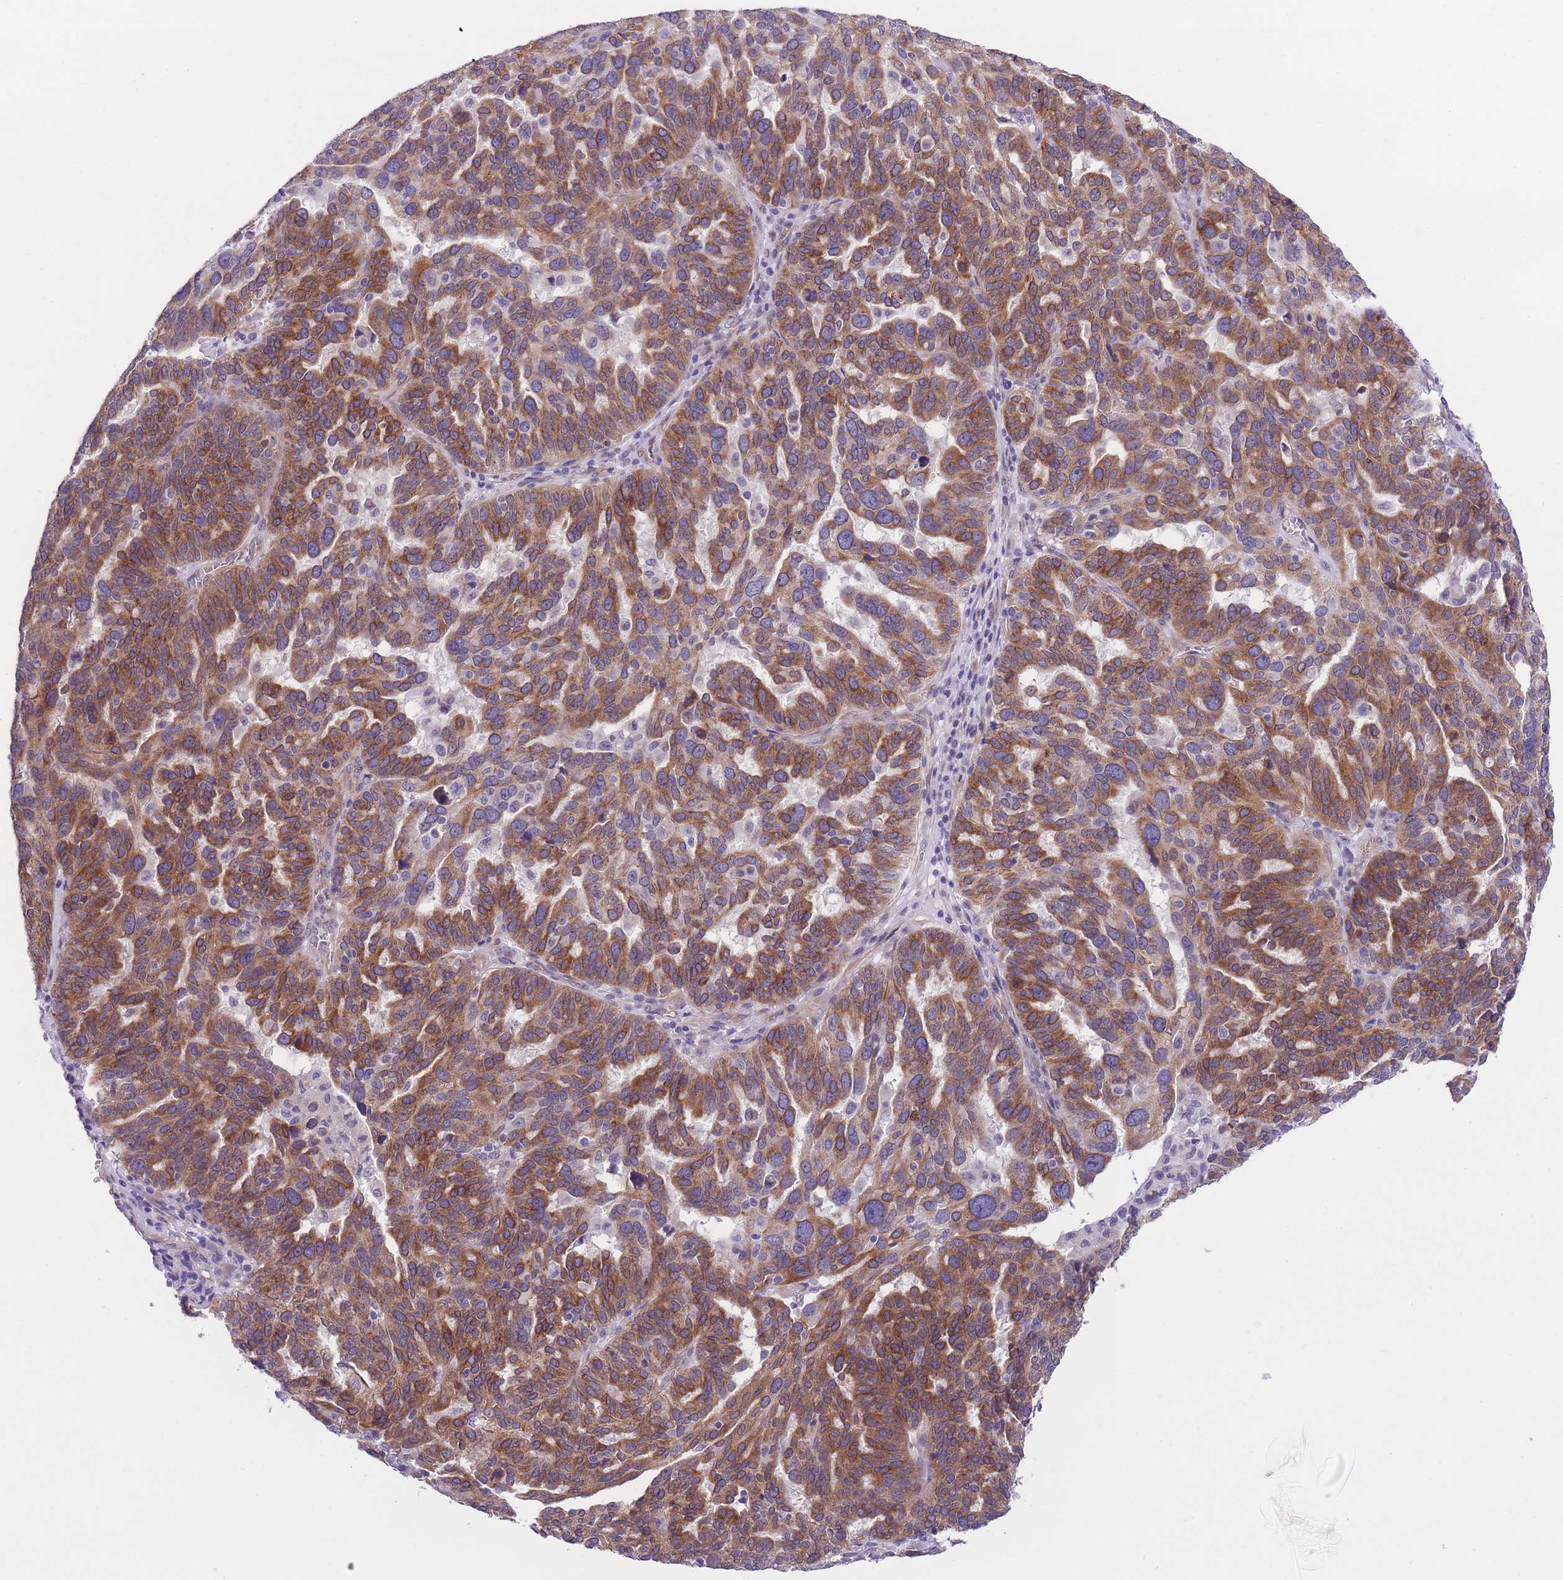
{"staining": {"intensity": "strong", "quantity": "25%-75%", "location": "cytoplasmic/membranous"}, "tissue": "ovarian cancer", "cell_type": "Tumor cells", "image_type": "cancer", "snomed": [{"axis": "morphology", "description": "Cystadenocarcinoma, serous, NOS"}, {"axis": "topography", "description": "Ovary"}], "caption": "Immunohistochemical staining of ovarian cancer (serous cystadenocarcinoma) demonstrates strong cytoplasmic/membranous protein staining in approximately 25%-75% of tumor cells.", "gene": "WWOX", "patient": {"sex": "female", "age": 59}}